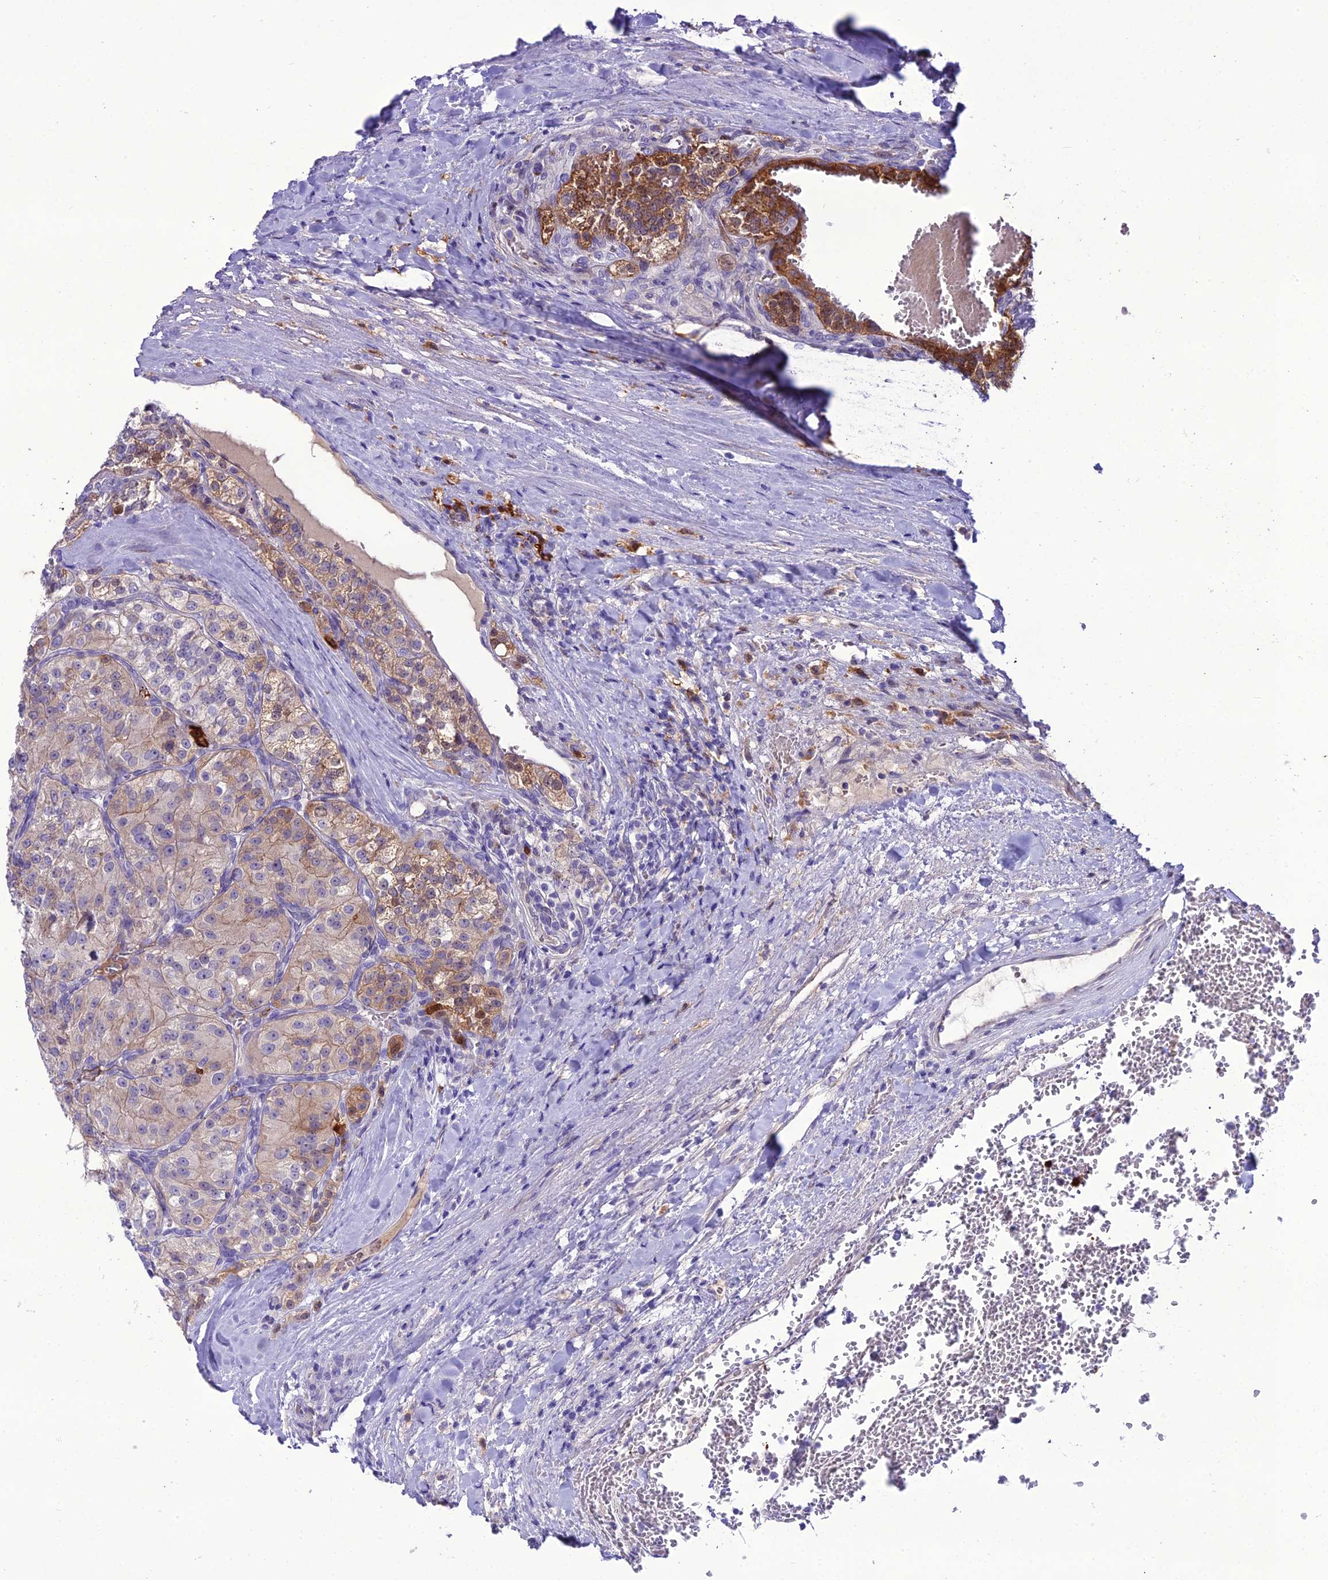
{"staining": {"intensity": "moderate", "quantity": "25%-75%", "location": "cytoplasmic/membranous"}, "tissue": "renal cancer", "cell_type": "Tumor cells", "image_type": "cancer", "snomed": [{"axis": "morphology", "description": "Adenocarcinoma, NOS"}, {"axis": "topography", "description": "Kidney"}], "caption": "This photomicrograph reveals adenocarcinoma (renal) stained with IHC to label a protein in brown. The cytoplasmic/membranous of tumor cells show moderate positivity for the protein. Nuclei are counter-stained blue.", "gene": "MB21D2", "patient": {"sex": "female", "age": 63}}